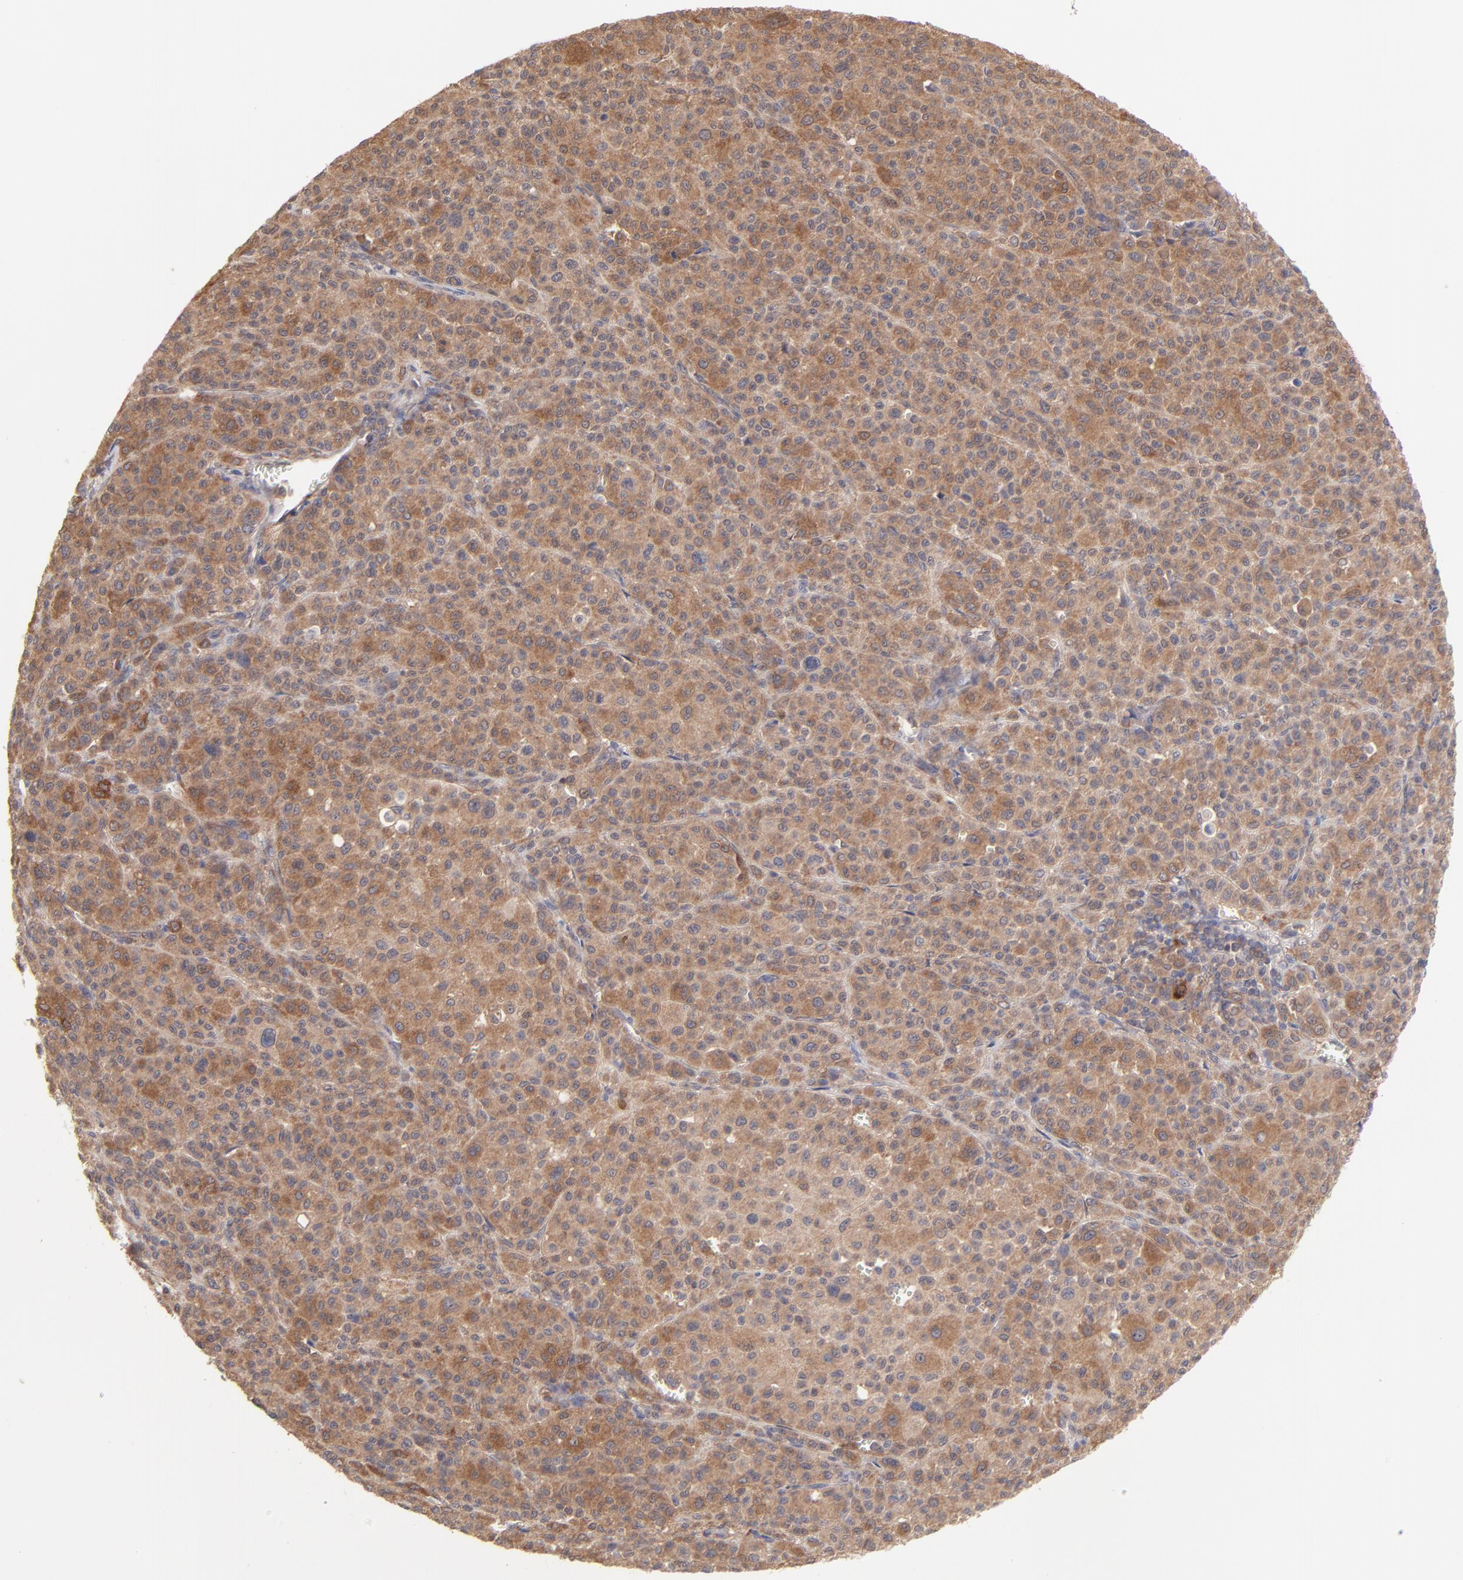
{"staining": {"intensity": "moderate", "quantity": ">75%", "location": "cytoplasmic/membranous"}, "tissue": "melanoma", "cell_type": "Tumor cells", "image_type": "cancer", "snomed": [{"axis": "morphology", "description": "Malignant melanoma, Metastatic site"}, {"axis": "topography", "description": "Skin"}], "caption": "DAB (3,3'-diaminobenzidine) immunohistochemical staining of melanoma reveals moderate cytoplasmic/membranous protein staining in about >75% of tumor cells. (IHC, brightfield microscopy, high magnification).", "gene": "GART", "patient": {"sex": "female", "age": 74}}